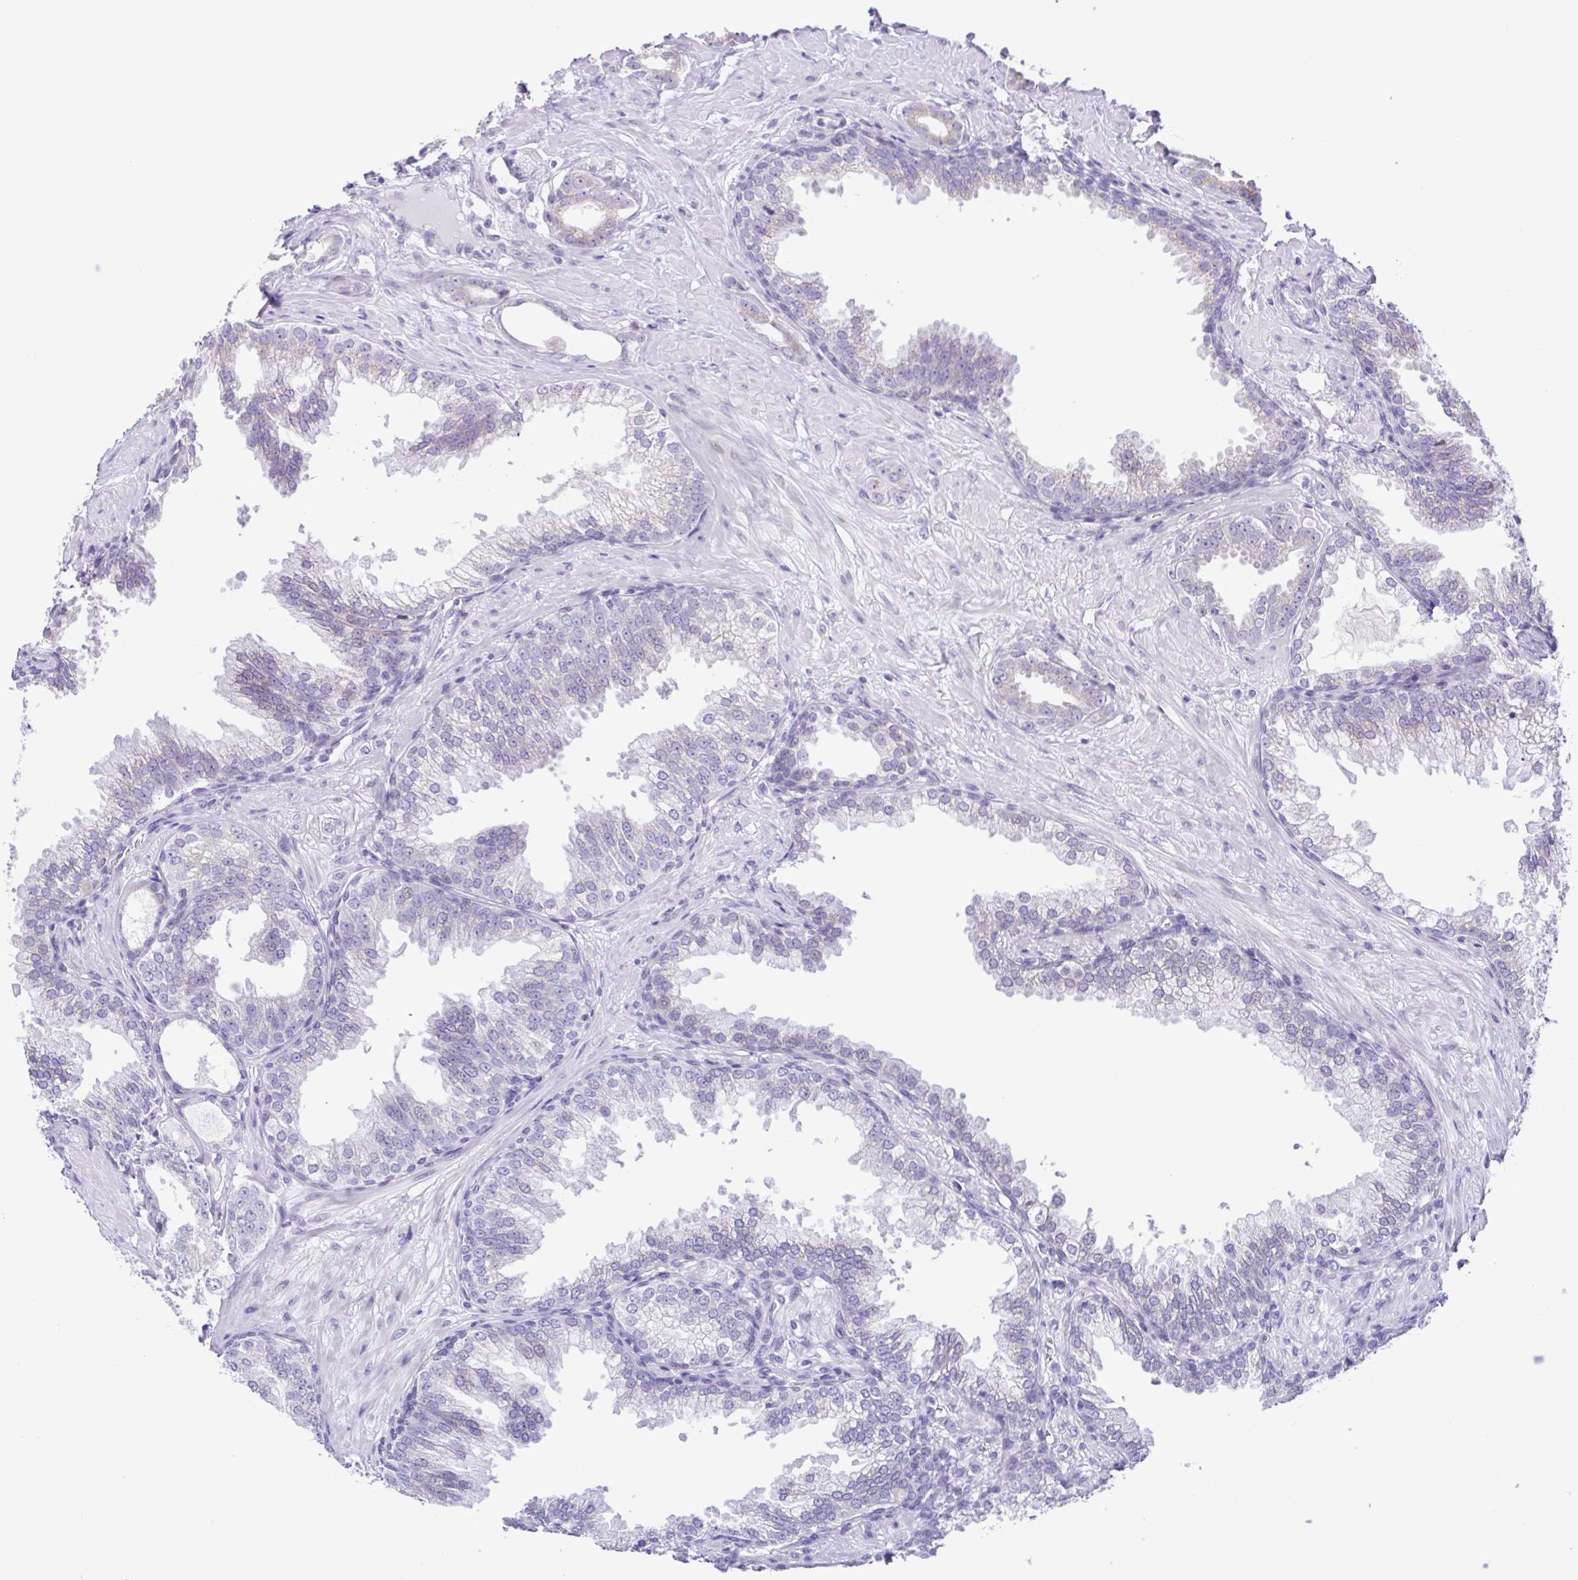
{"staining": {"intensity": "negative", "quantity": "none", "location": "none"}, "tissue": "prostate cancer", "cell_type": "Tumor cells", "image_type": "cancer", "snomed": [{"axis": "morphology", "description": "Adenocarcinoma, Low grade"}, {"axis": "topography", "description": "Prostate"}], "caption": "This is an IHC image of prostate cancer. There is no staining in tumor cells.", "gene": "TGM3", "patient": {"sex": "male", "age": 65}}